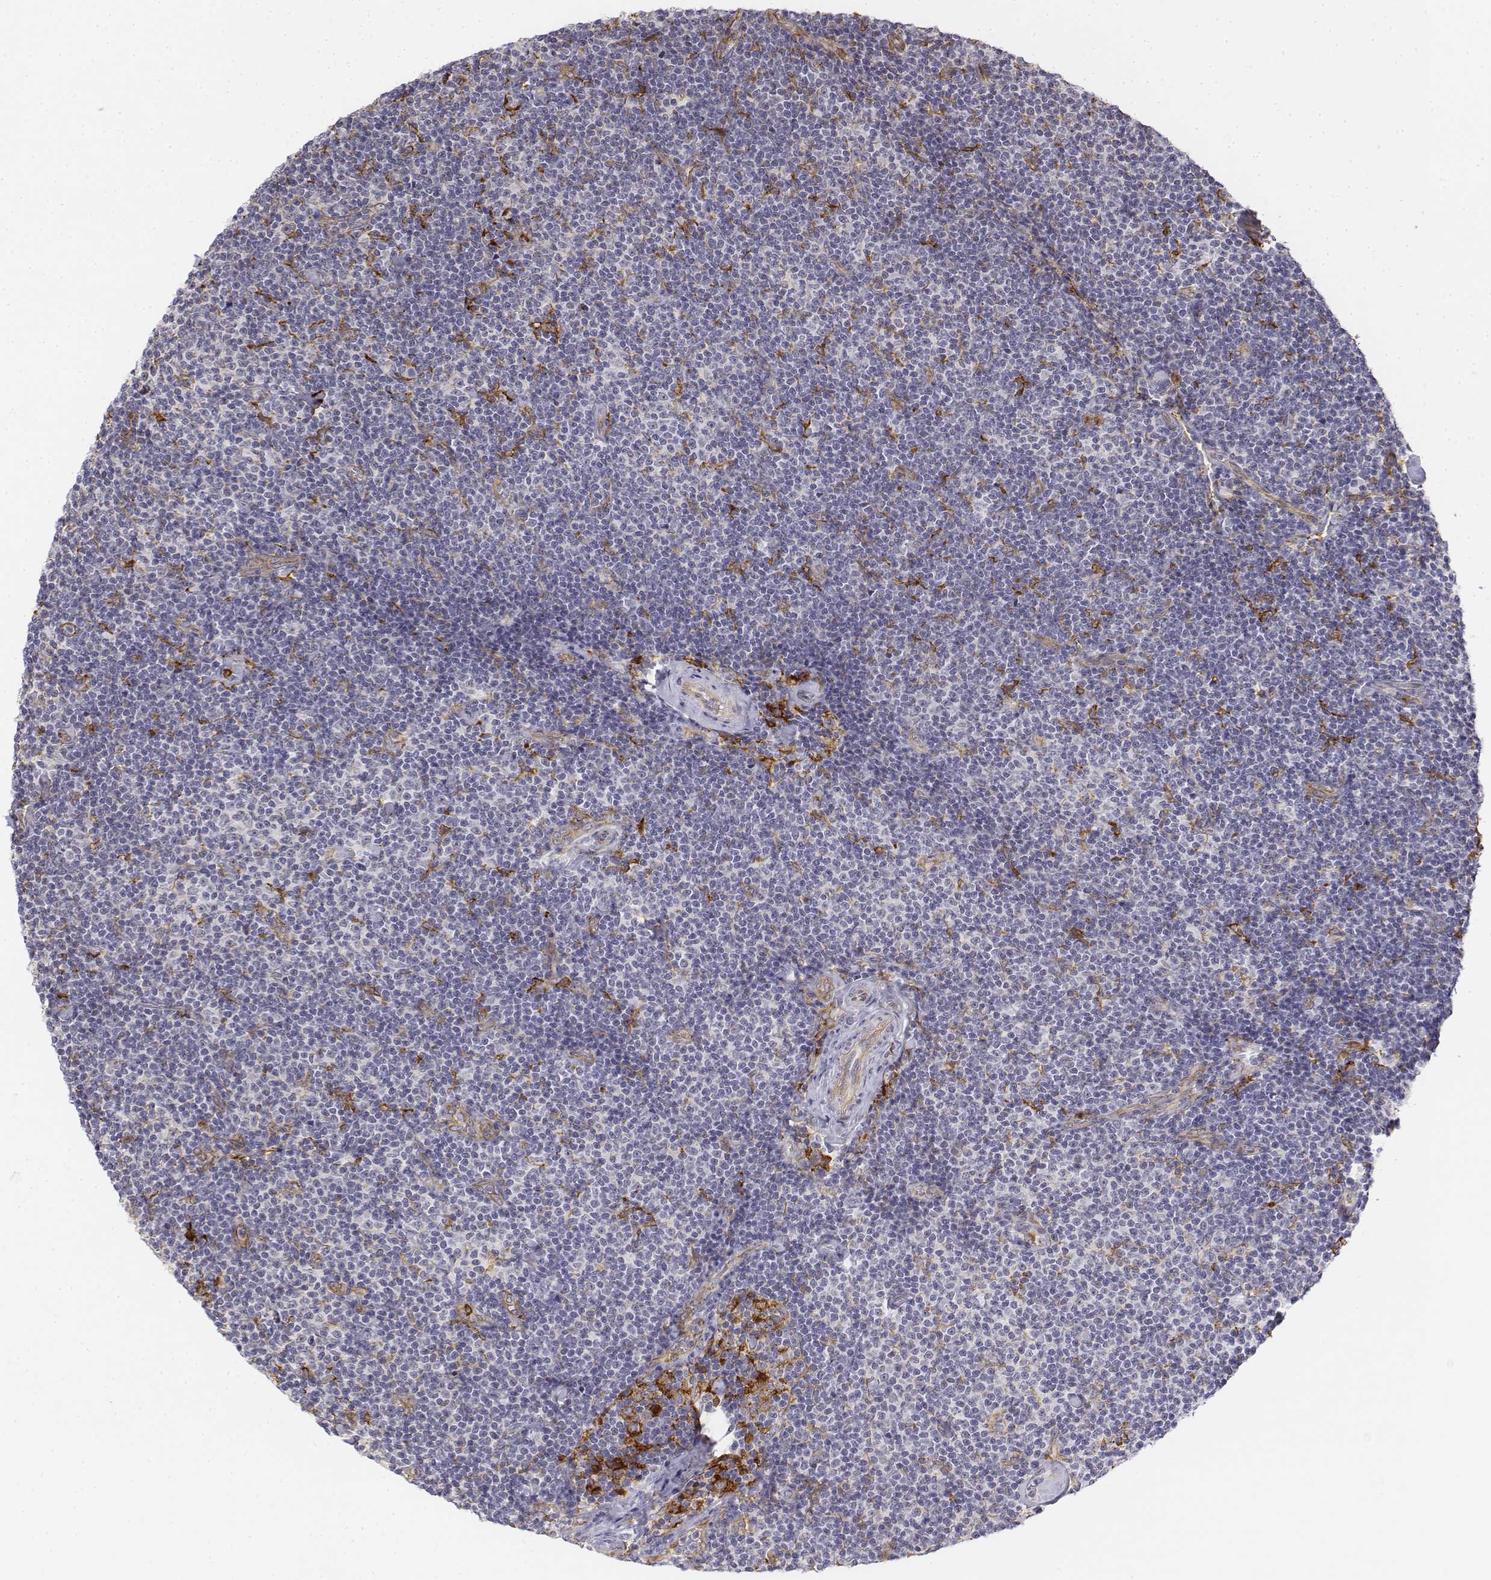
{"staining": {"intensity": "negative", "quantity": "none", "location": "none"}, "tissue": "lymphoma", "cell_type": "Tumor cells", "image_type": "cancer", "snomed": [{"axis": "morphology", "description": "Malignant lymphoma, non-Hodgkin's type, Low grade"}, {"axis": "topography", "description": "Lymph node"}], "caption": "Tumor cells show no significant expression in lymphoma.", "gene": "CD14", "patient": {"sex": "male", "age": 81}}